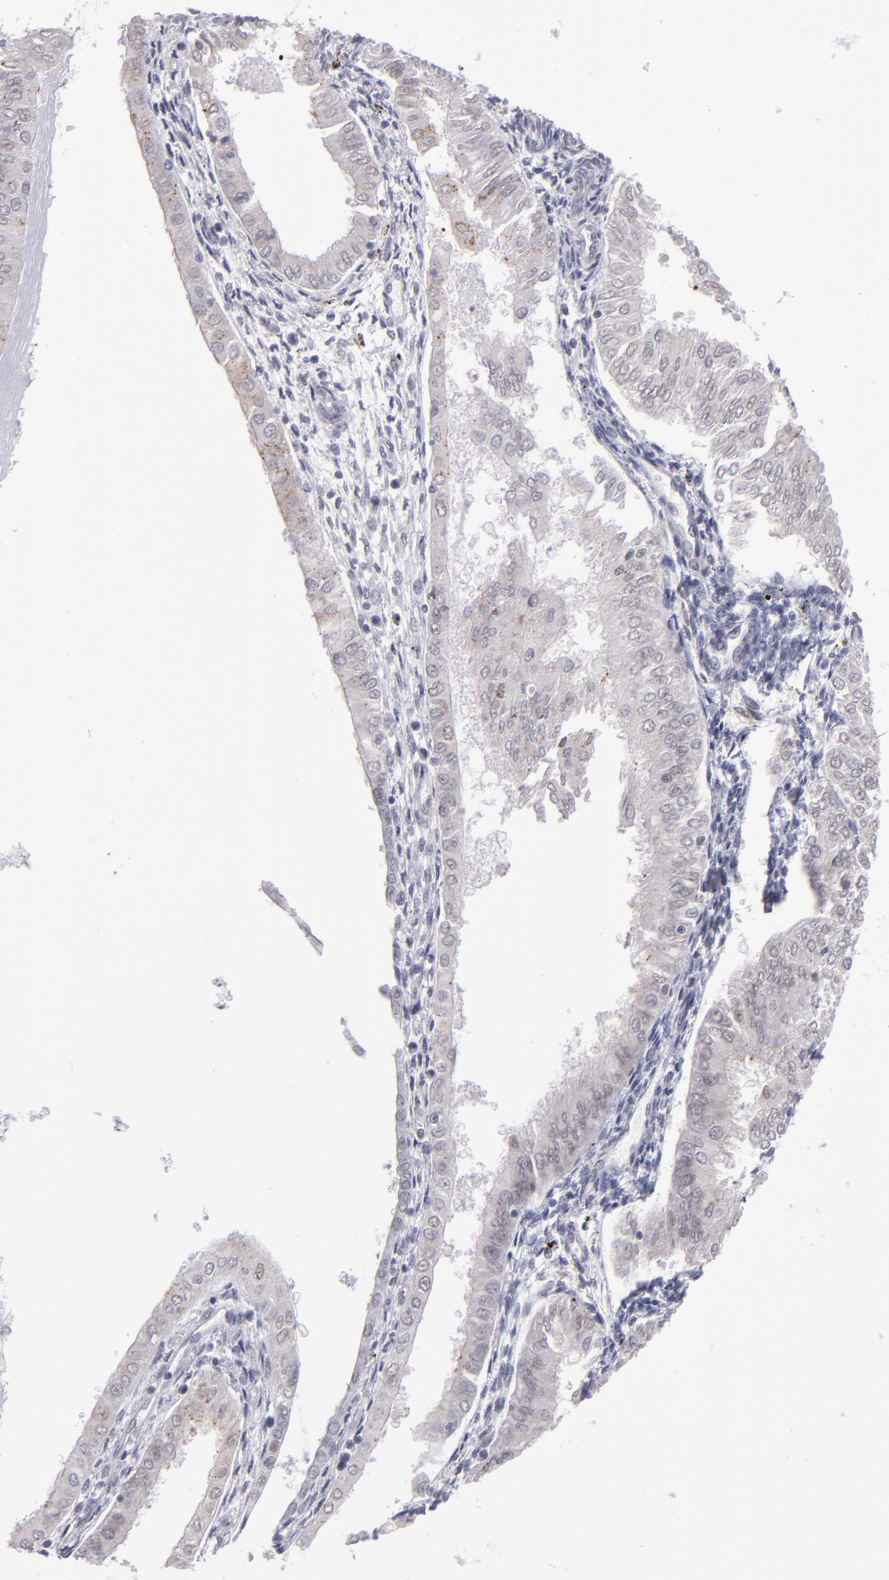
{"staining": {"intensity": "weak", "quantity": "<25%", "location": "cytoplasmic/membranous,nuclear"}, "tissue": "endometrial cancer", "cell_type": "Tumor cells", "image_type": "cancer", "snomed": [{"axis": "morphology", "description": "Adenocarcinoma, NOS"}, {"axis": "topography", "description": "Endometrium"}], "caption": "Tumor cells show no significant protein expression in adenocarcinoma (endometrial). (DAB (3,3'-diaminobenzidine) immunohistochemistry visualized using brightfield microscopy, high magnification).", "gene": "OTUB2", "patient": {"sex": "female", "age": 53}}